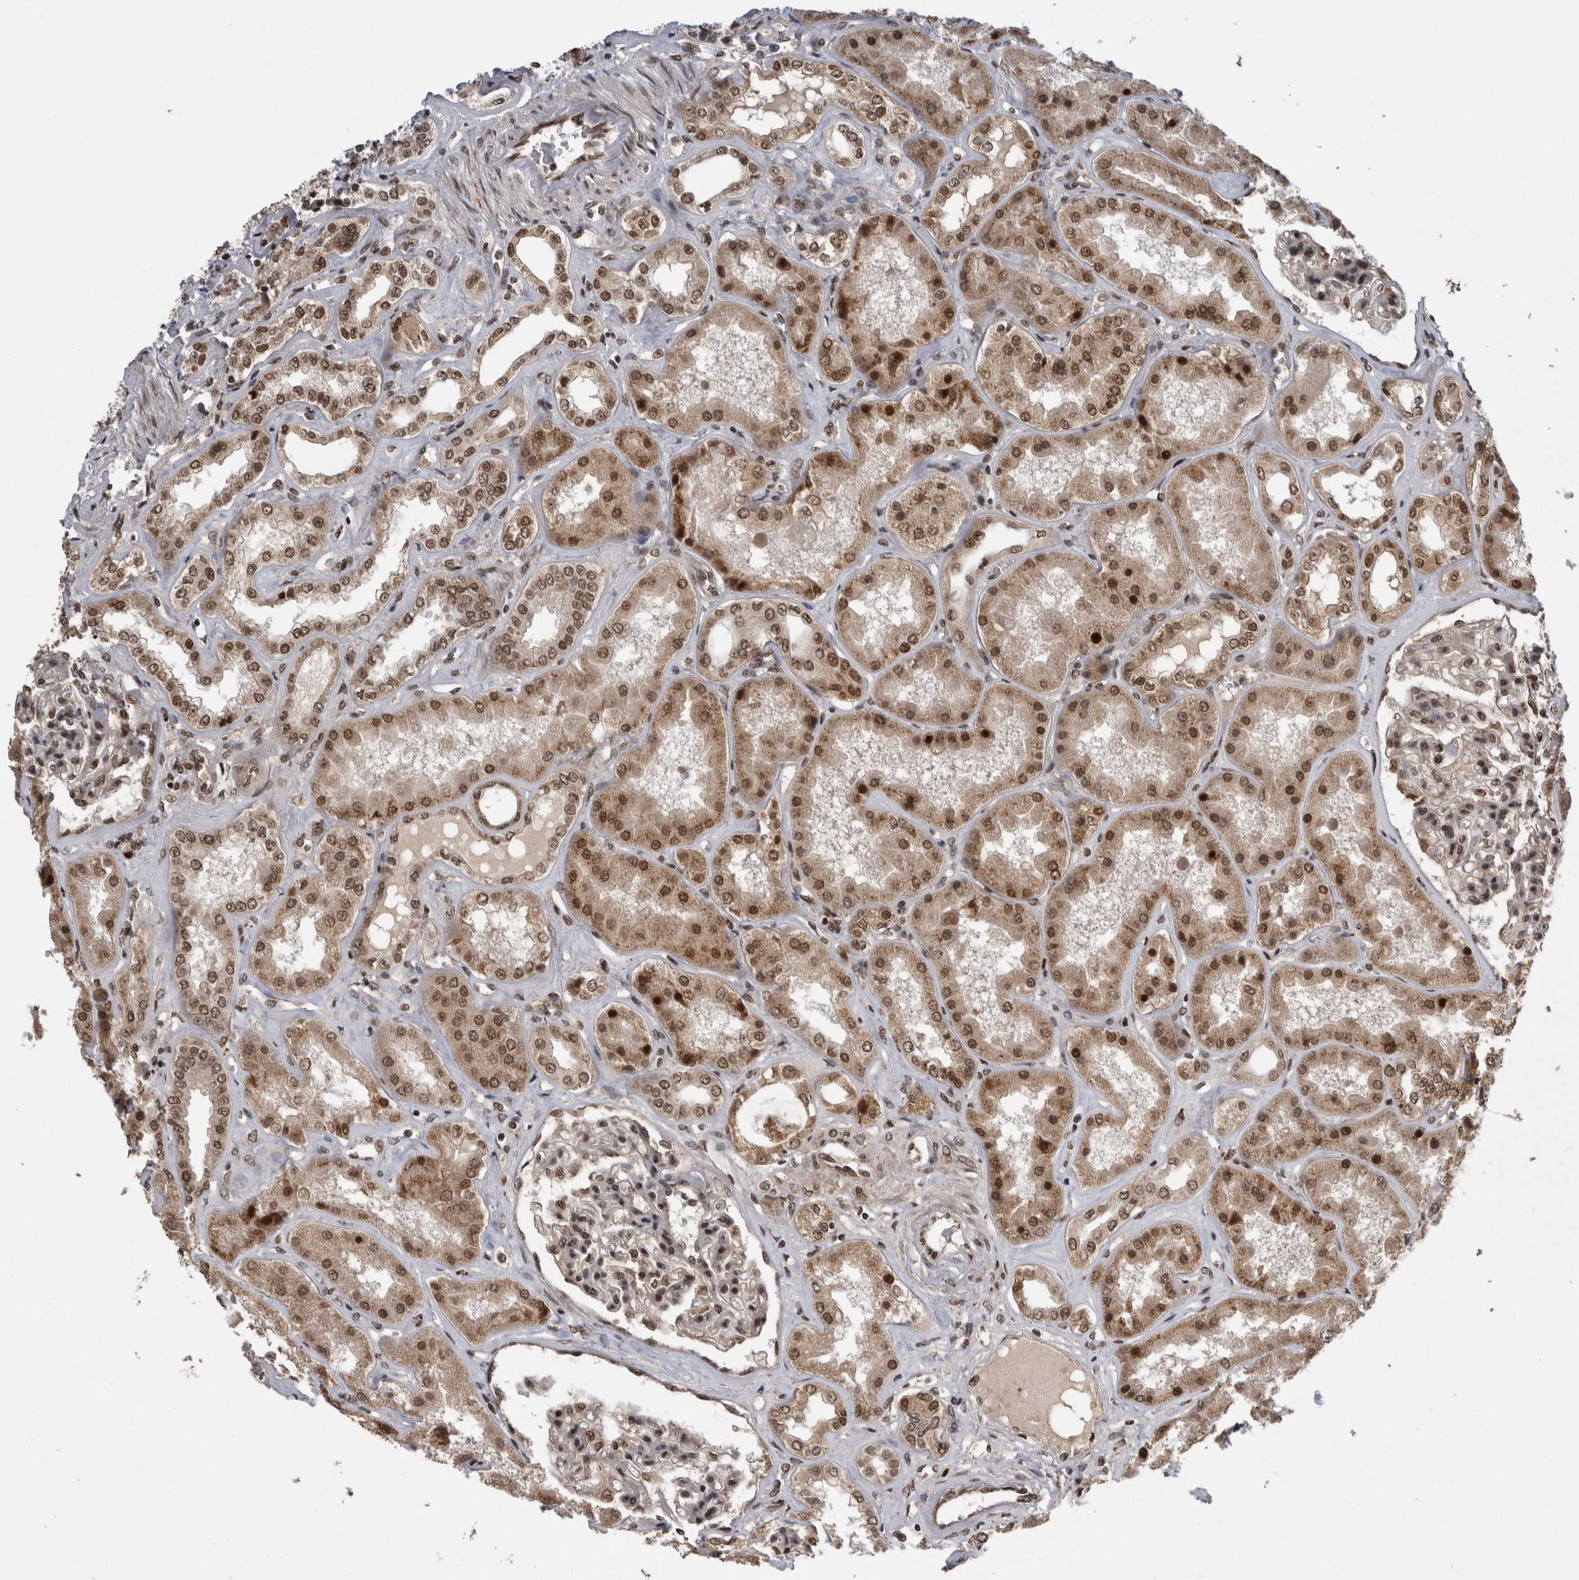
{"staining": {"intensity": "strong", "quantity": ">75%", "location": "nuclear"}, "tissue": "kidney", "cell_type": "Cells in glomeruli", "image_type": "normal", "snomed": [{"axis": "morphology", "description": "Normal tissue, NOS"}, {"axis": "topography", "description": "Kidney"}], "caption": "IHC of unremarkable human kidney demonstrates high levels of strong nuclear positivity in about >75% of cells in glomeruli.", "gene": "CPSF2", "patient": {"sex": "female", "age": 56}}